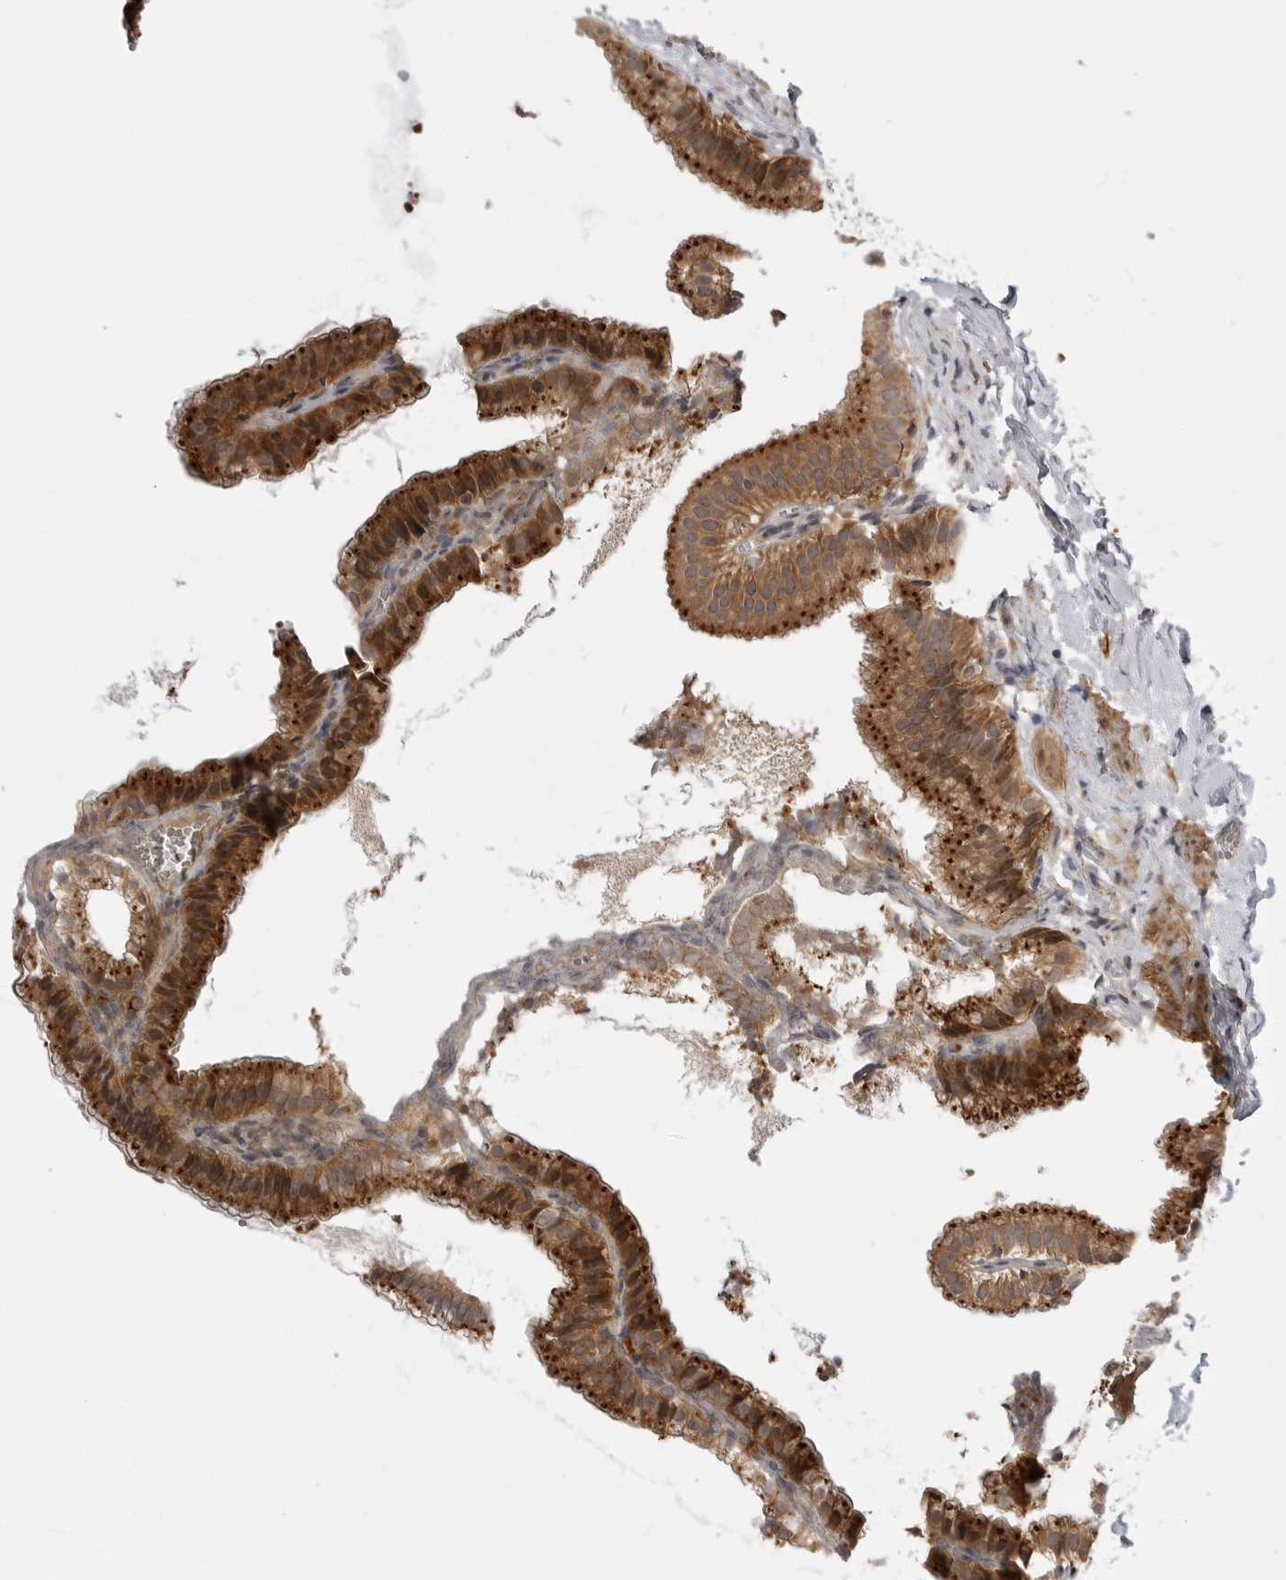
{"staining": {"intensity": "strong", "quantity": ">75%", "location": "cytoplasmic/membranous,nuclear"}, "tissue": "gallbladder", "cell_type": "Glandular cells", "image_type": "normal", "snomed": [{"axis": "morphology", "description": "Normal tissue, NOS"}, {"axis": "topography", "description": "Gallbladder"}], "caption": "IHC of normal gallbladder displays high levels of strong cytoplasmic/membranous,nuclear staining in about >75% of glandular cells. (DAB (3,3'-diaminobenzidine) IHC, brown staining for protein, blue staining for nuclei).", "gene": "LRRC45", "patient": {"sex": "male", "age": 38}}